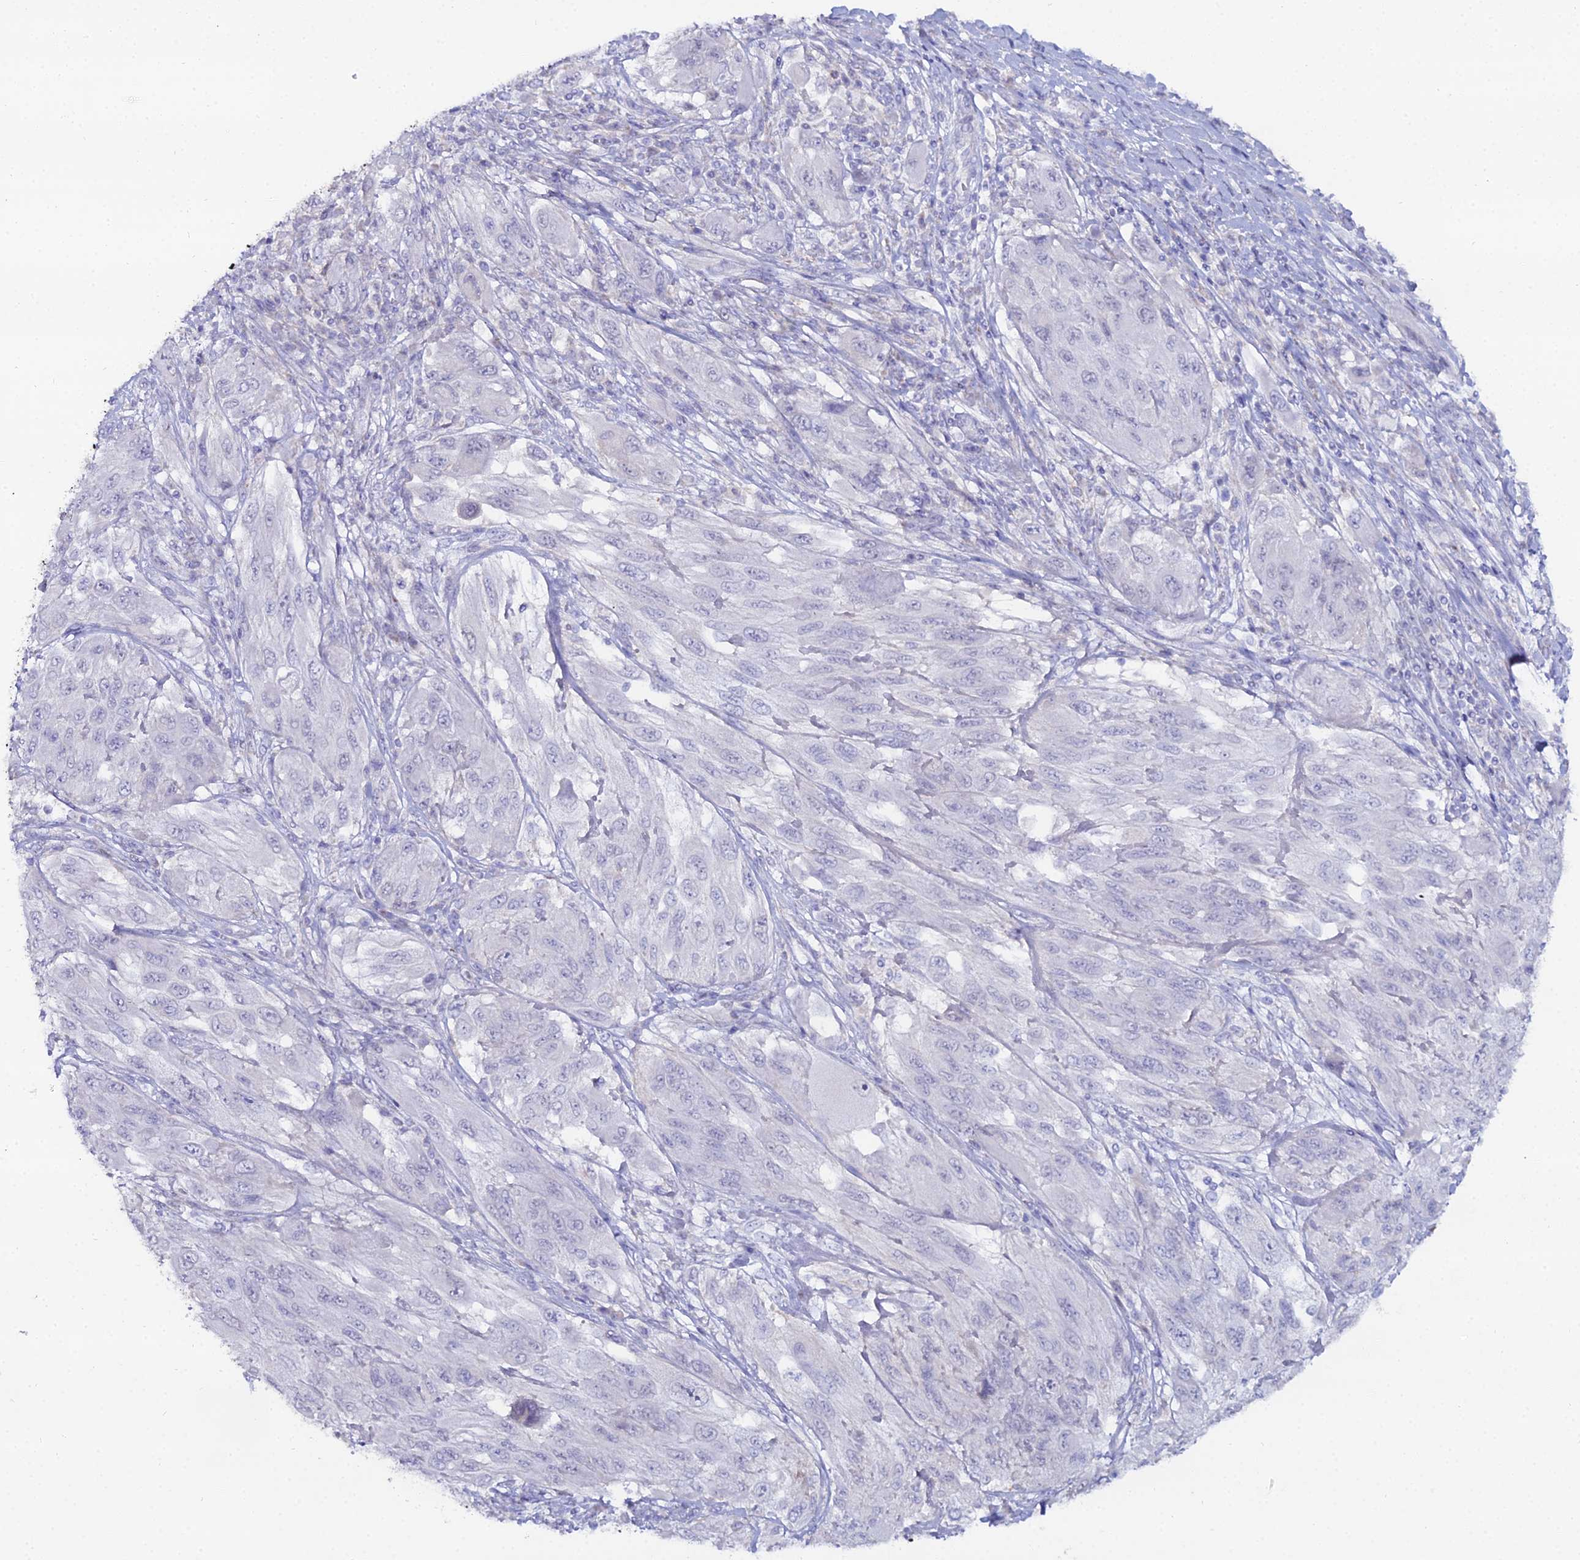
{"staining": {"intensity": "negative", "quantity": "none", "location": "none"}, "tissue": "melanoma", "cell_type": "Tumor cells", "image_type": "cancer", "snomed": [{"axis": "morphology", "description": "Malignant melanoma, NOS"}, {"axis": "topography", "description": "Skin"}], "caption": "There is no significant positivity in tumor cells of melanoma. (Stains: DAB (3,3'-diaminobenzidine) immunohistochemistry with hematoxylin counter stain, Microscopy: brightfield microscopy at high magnification).", "gene": "DHX34", "patient": {"sex": "female", "age": 91}}